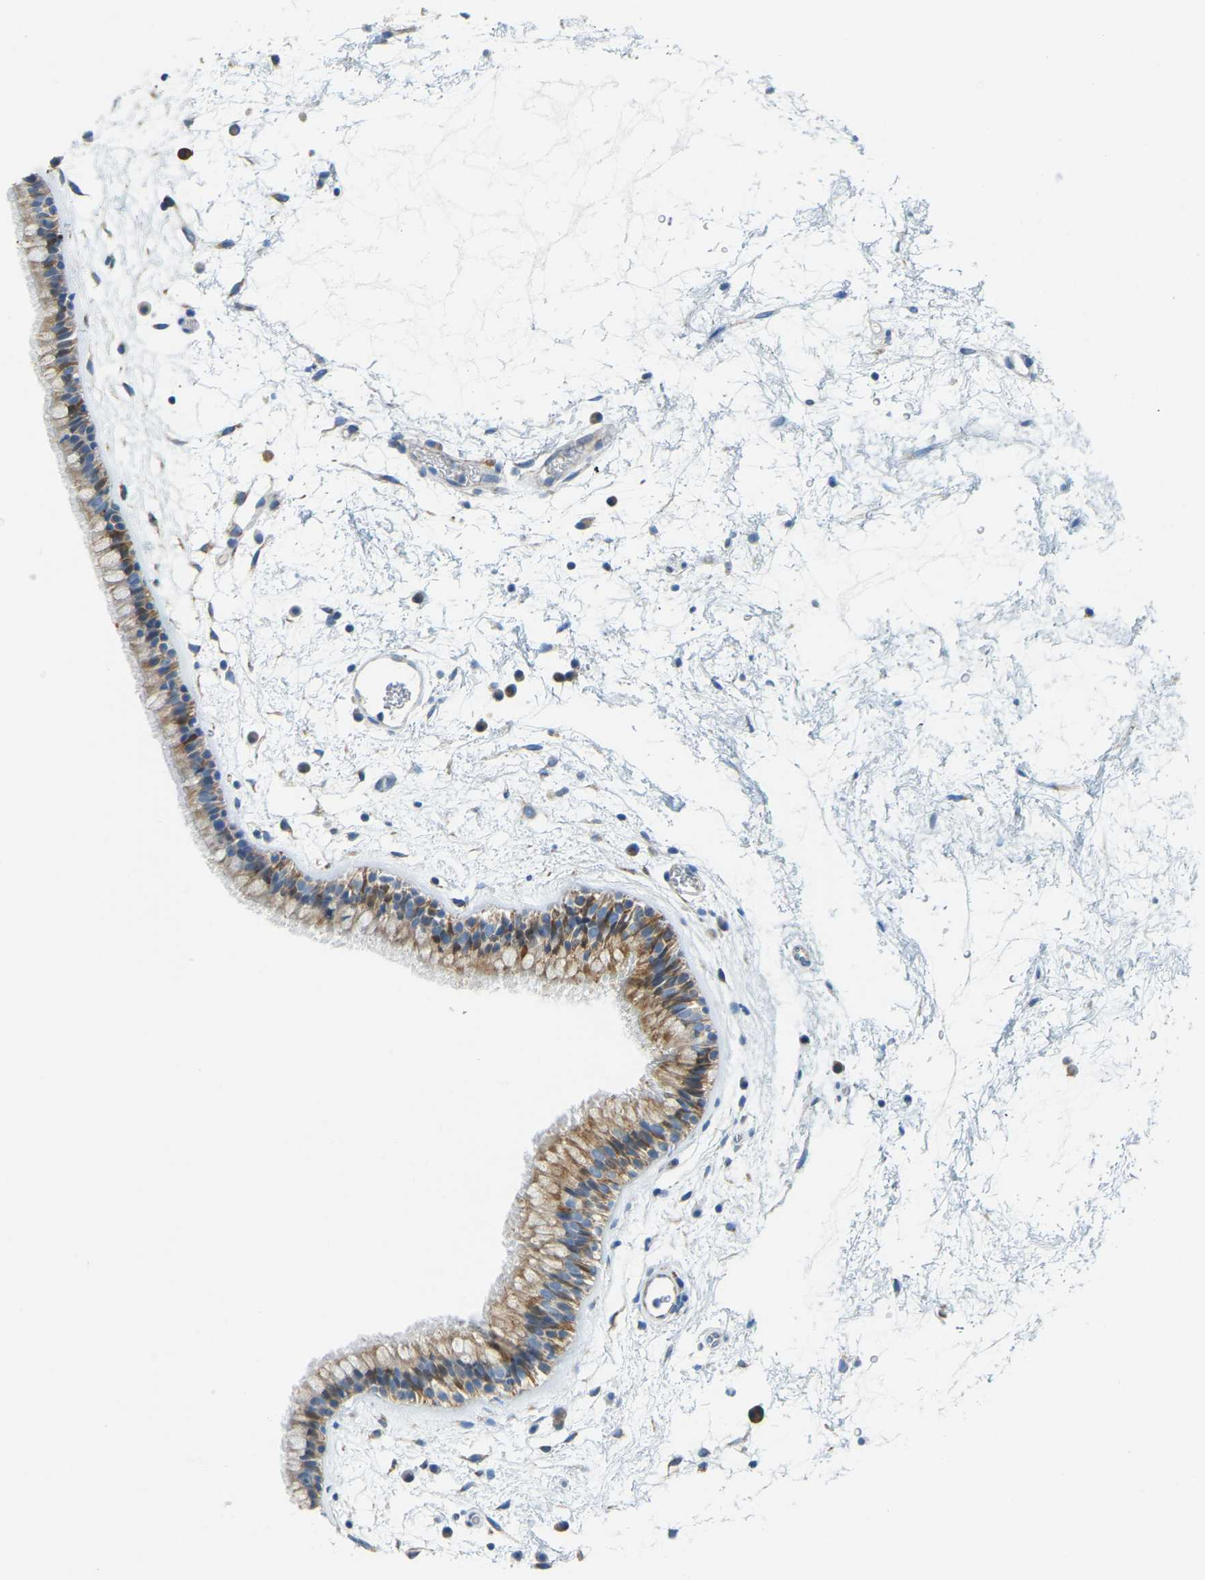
{"staining": {"intensity": "strong", "quantity": ">75%", "location": "cytoplasmic/membranous"}, "tissue": "nasopharynx", "cell_type": "Respiratory epithelial cells", "image_type": "normal", "snomed": [{"axis": "morphology", "description": "Normal tissue, NOS"}, {"axis": "morphology", "description": "Inflammation, NOS"}, {"axis": "topography", "description": "Nasopharynx"}], "caption": "Immunohistochemical staining of benign nasopharynx reveals strong cytoplasmic/membranous protein staining in about >75% of respiratory epithelial cells. Nuclei are stained in blue.", "gene": "GDA", "patient": {"sex": "male", "age": 48}}